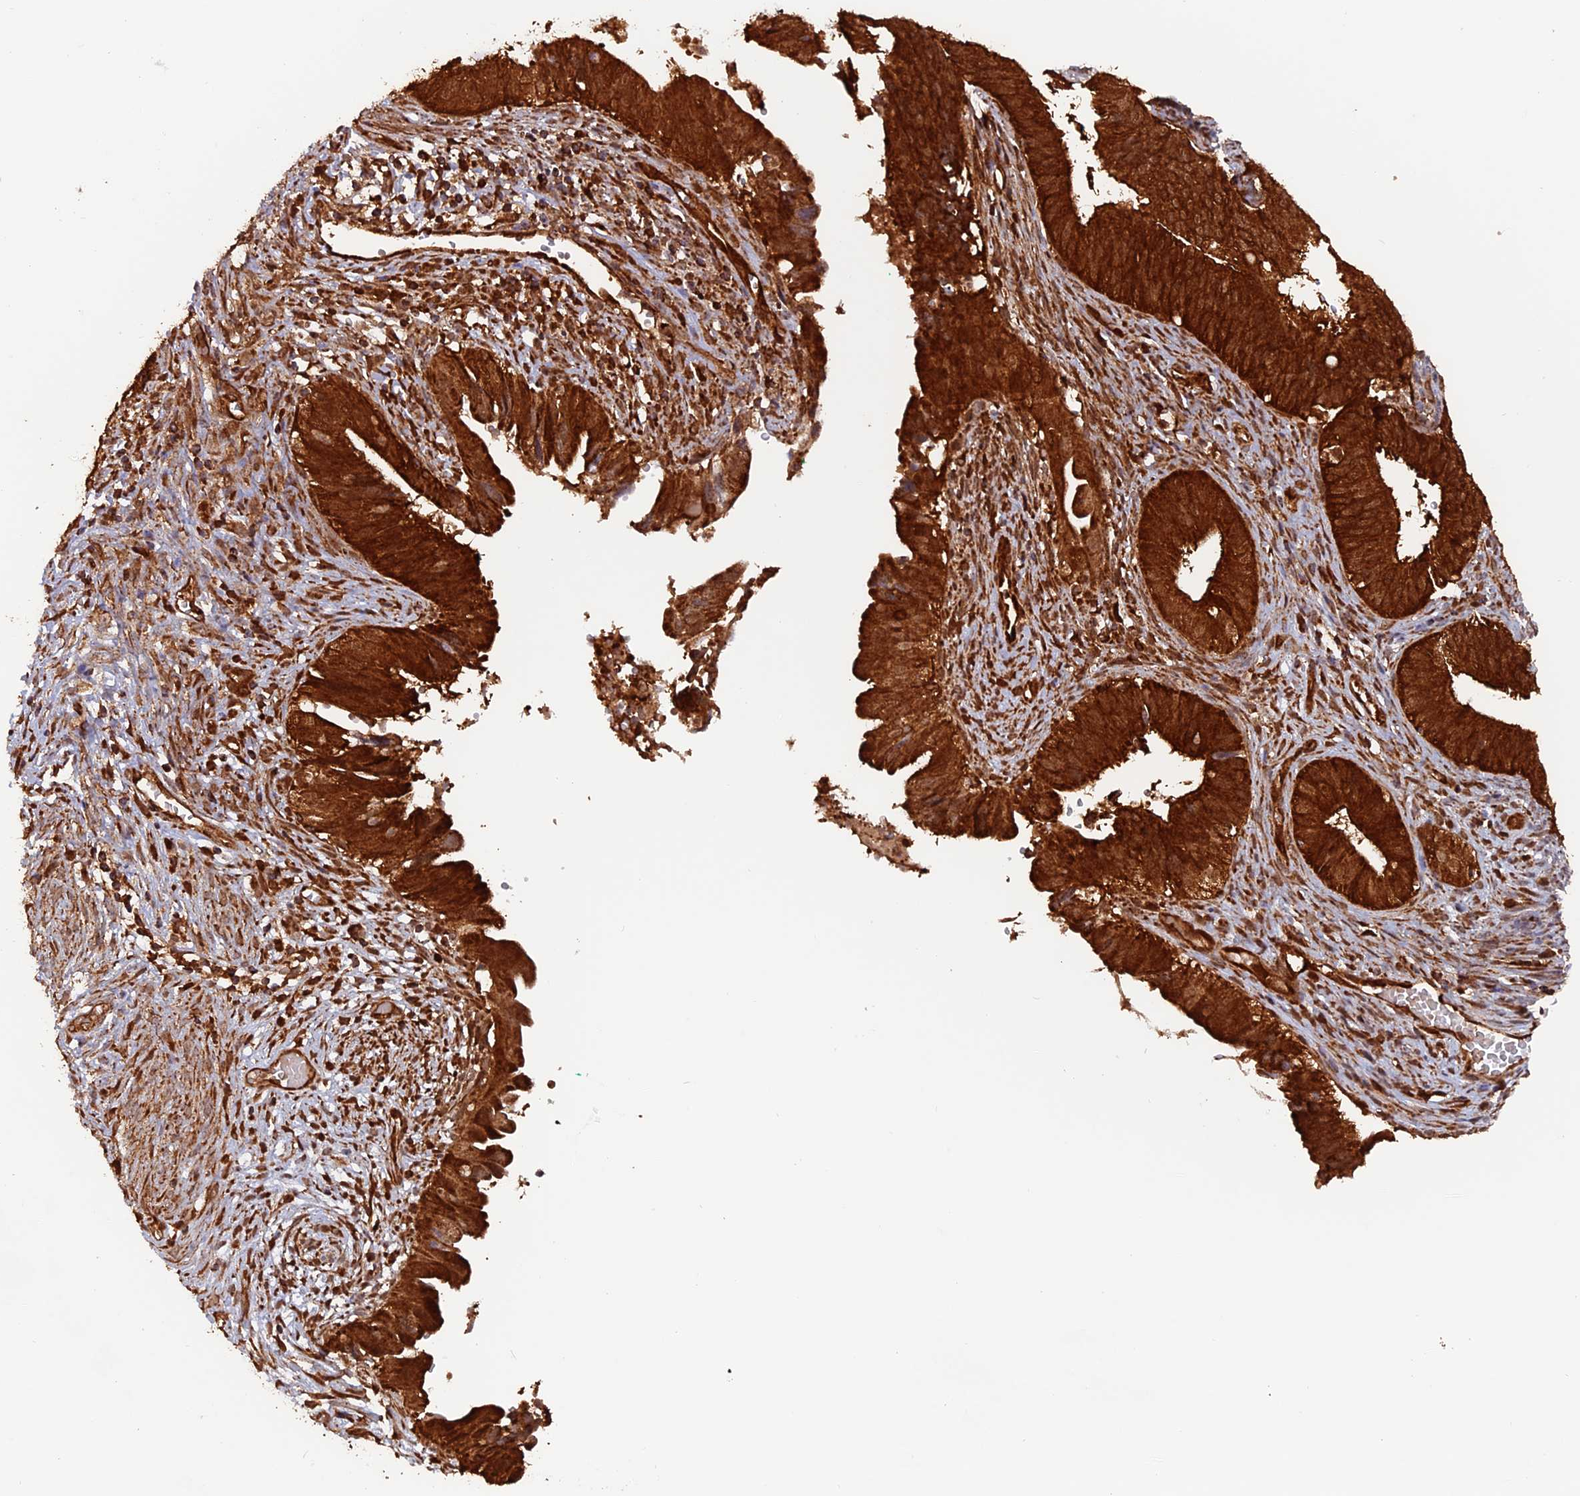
{"staining": {"intensity": "strong", "quantity": ">75%", "location": "cytoplasmic/membranous"}, "tissue": "cervical cancer", "cell_type": "Tumor cells", "image_type": "cancer", "snomed": [{"axis": "morphology", "description": "Adenocarcinoma, NOS"}, {"axis": "topography", "description": "Cervix"}], "caption": "DAB (3,3'-diaminobenzidine) immunohistochemical staining of cervical adenocarcinoma shows strong cytoplasmic/membranous protein positivity in approximately >75% of tumor cells.", "gene": "DTYMK", "patient": {"sex": "female", "age": 42}}